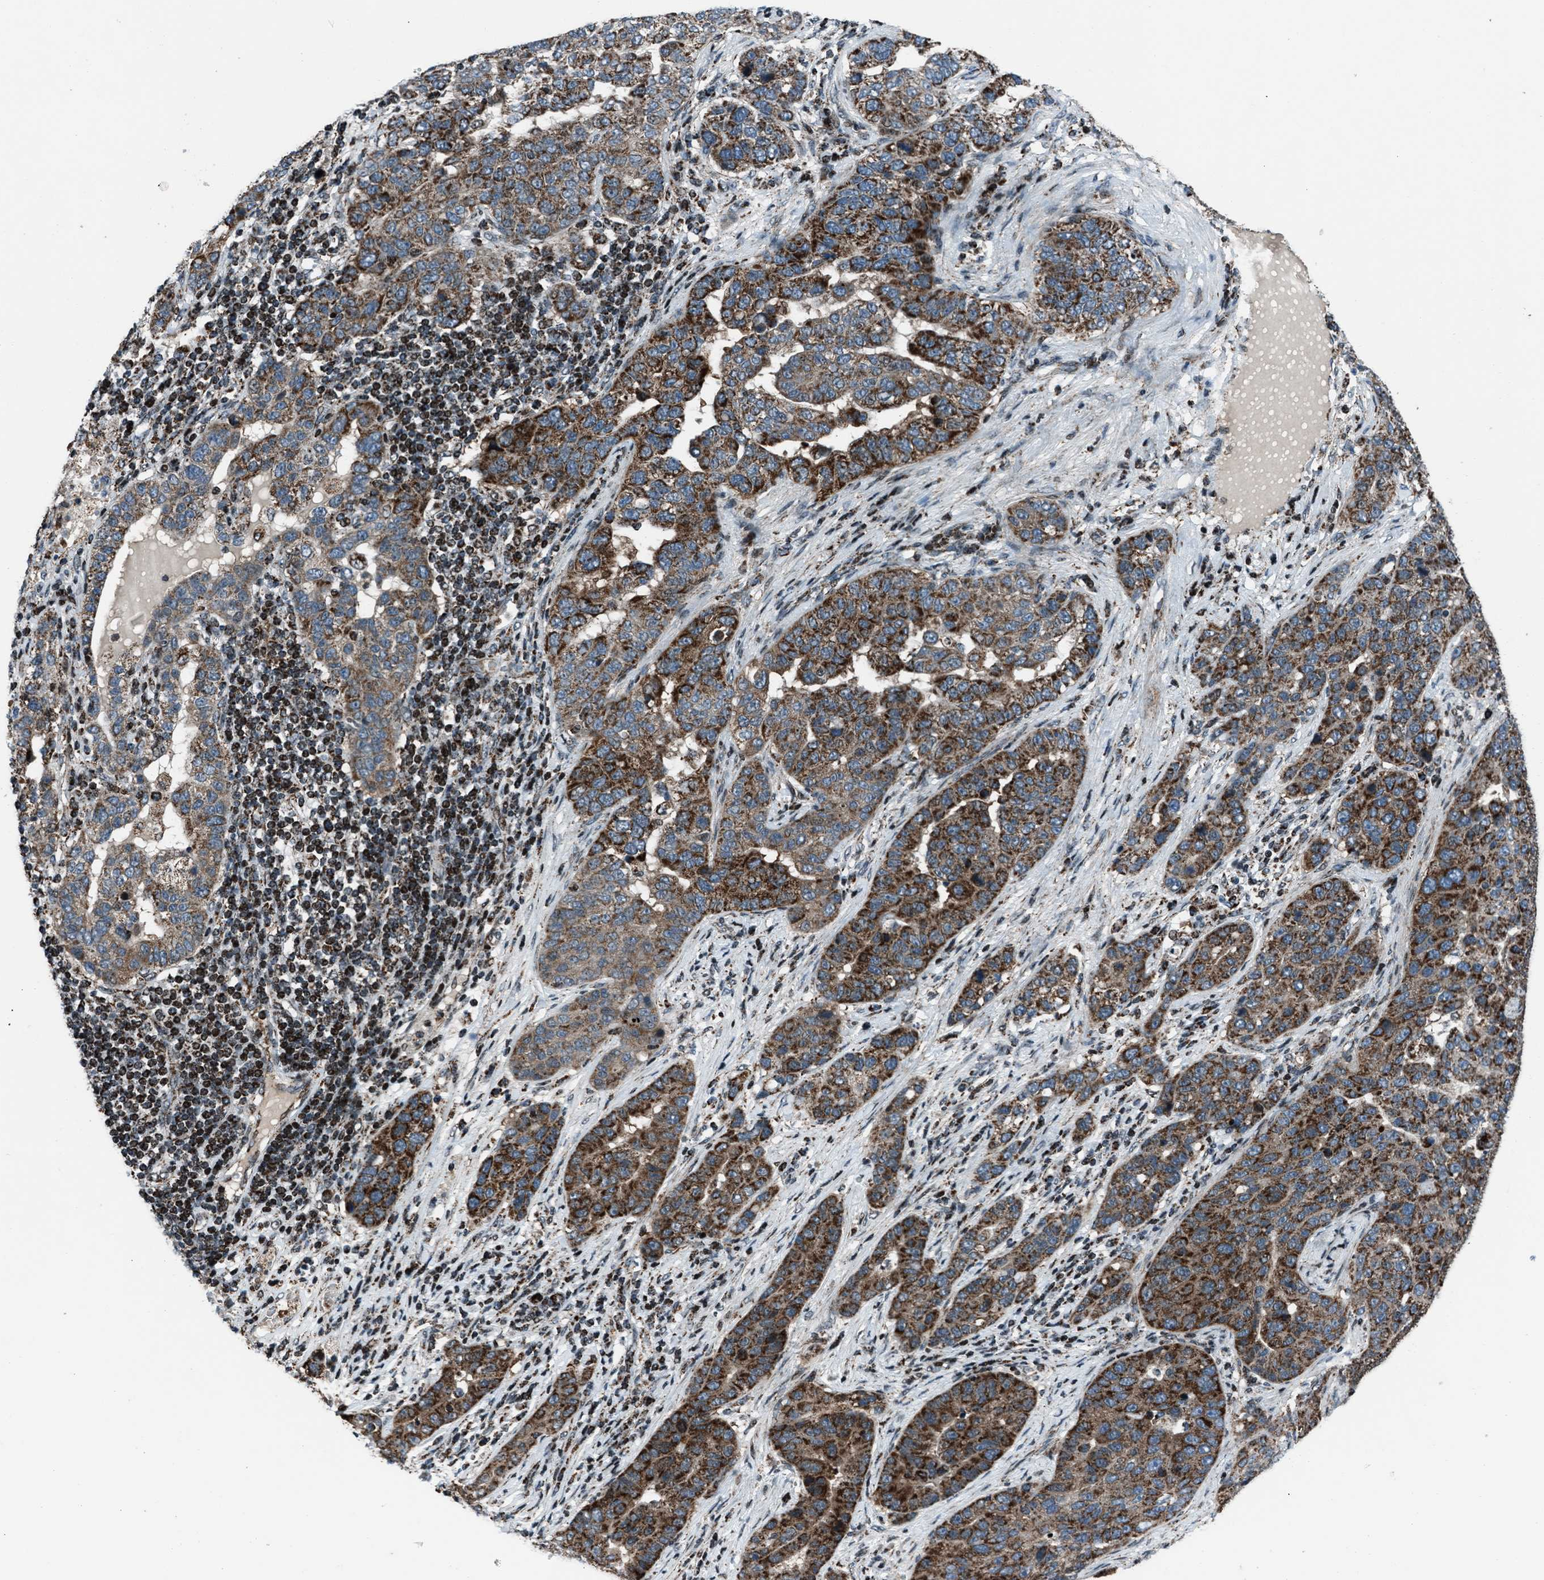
{"staining": {"intensity": "strong", "quantity": ">75%", "location": "cytoplasmic/membranous"}, "tissue": "pancreatic cancer", "cell_type": "Tumor cells", "image_type": "cancer", "snomed": [{"axis": "morphology", "description": "Adenocarcinoma, NOS"}, {"axis": "topography", "description": "Pancreas"}], "caption": "Protein staining of adenocarcinoma (pancreatic) tissue exhibits strong cytoplasmic/membranous expression in approximately >75% of tumor cells.", "gene": "MORC3", "patient": {"sex": "female", "age": 61}}